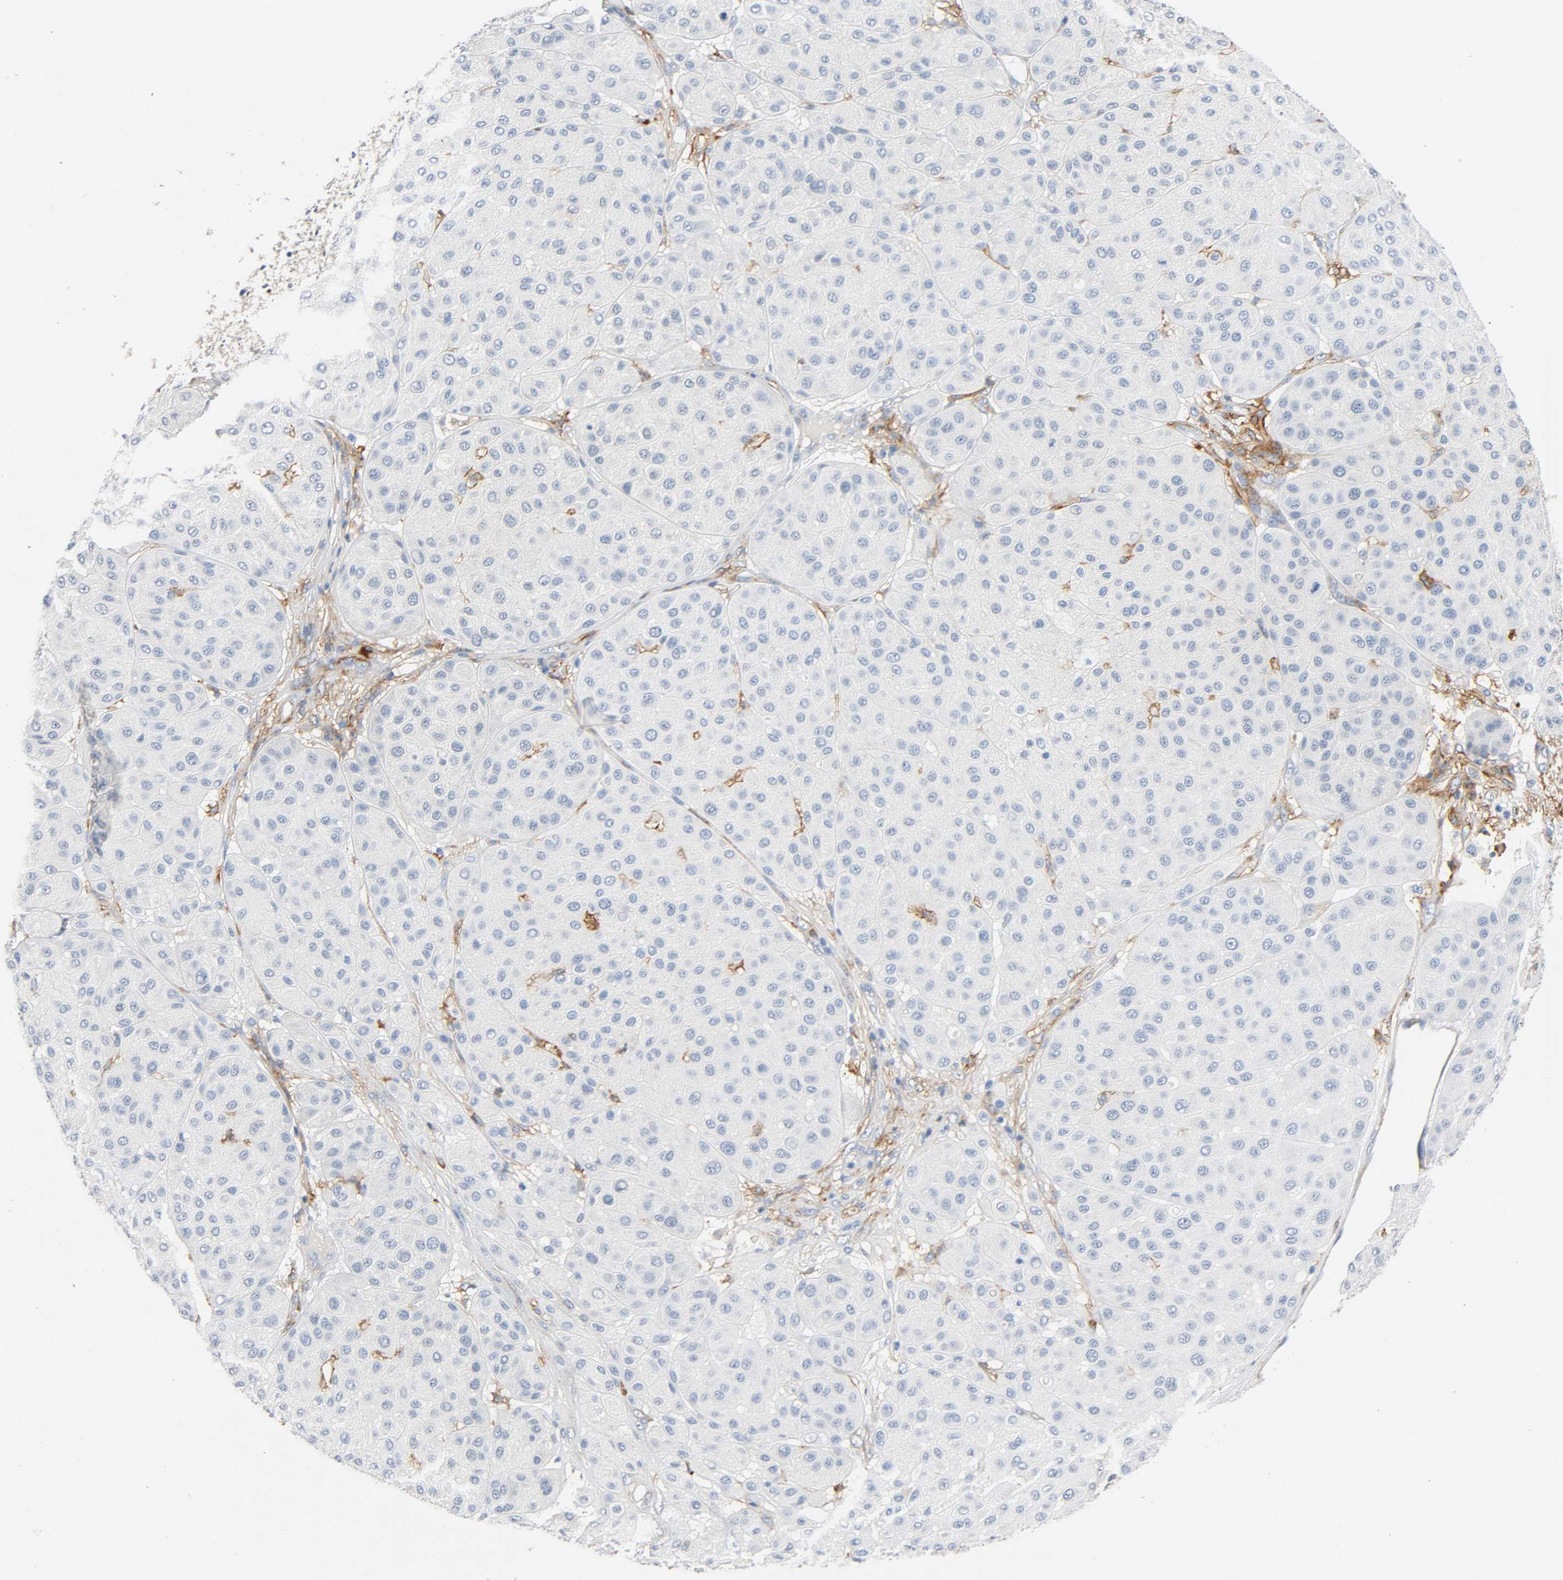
{"staining": {"intensity": "negative", "quantity": "none", "location": "none"}, "tissue": "melanoma", "cell_type": "Tumor cells", "image_type": "cancer", "snomed": [{"axis": "morphology", "description": "Normal tissue, NOS"}, {"axis": "morphology", "description": "Malignant melanoma, Metastatic site"}, {"axis": "topography", "description": "Skin"}], "caption": "Immunohistochemistry (IHC) photomicrograph of neoplastic tissue: melanoma stained with DAB shows no significant protein staining in tumor cells.", "gene": "ANPEP", "patient": {"sex": "male", "age": 41}}